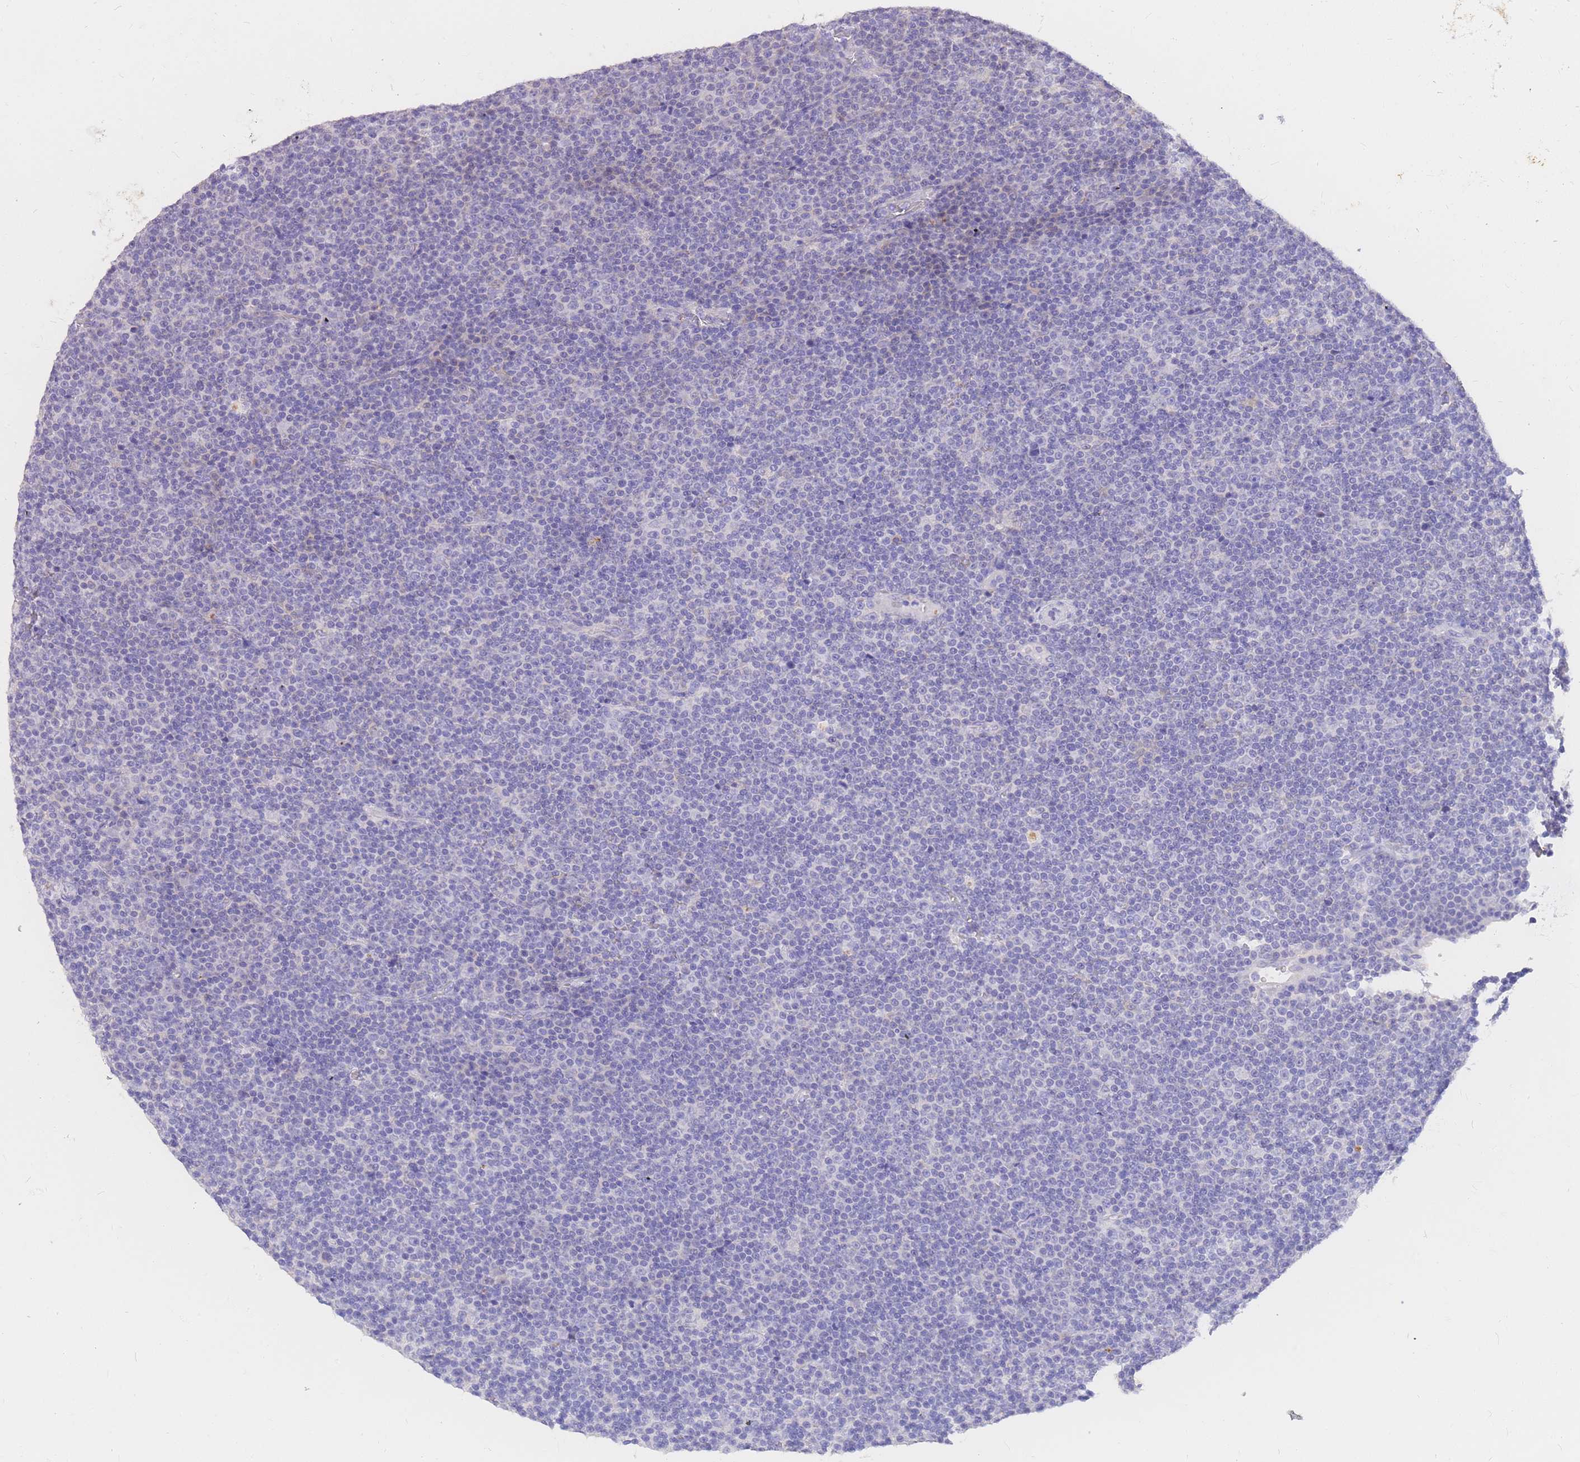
{"staining": {"intensity": "negative", "quantity": "none", "location": "none"}, "tissue": "lymphoma", "cell_type": "Tumor cells", "image_type": "cancer", "snomed": [{"axis": "morphology", "description": "Malignant lymphoma, non-Hodgkin's type, Low grade"}, {"axis": "topography", "description": "Lymph node"}], "caption": "IHC of malignant lymphoma, non-Hodgkin's type (low-grade) displays no staining in tumor cells. (DAB (3,3'-diaminobenzidine) IHC, high magnification).", "gene": "C2orf88", "patient": {"sex": "female", "age": 67}}